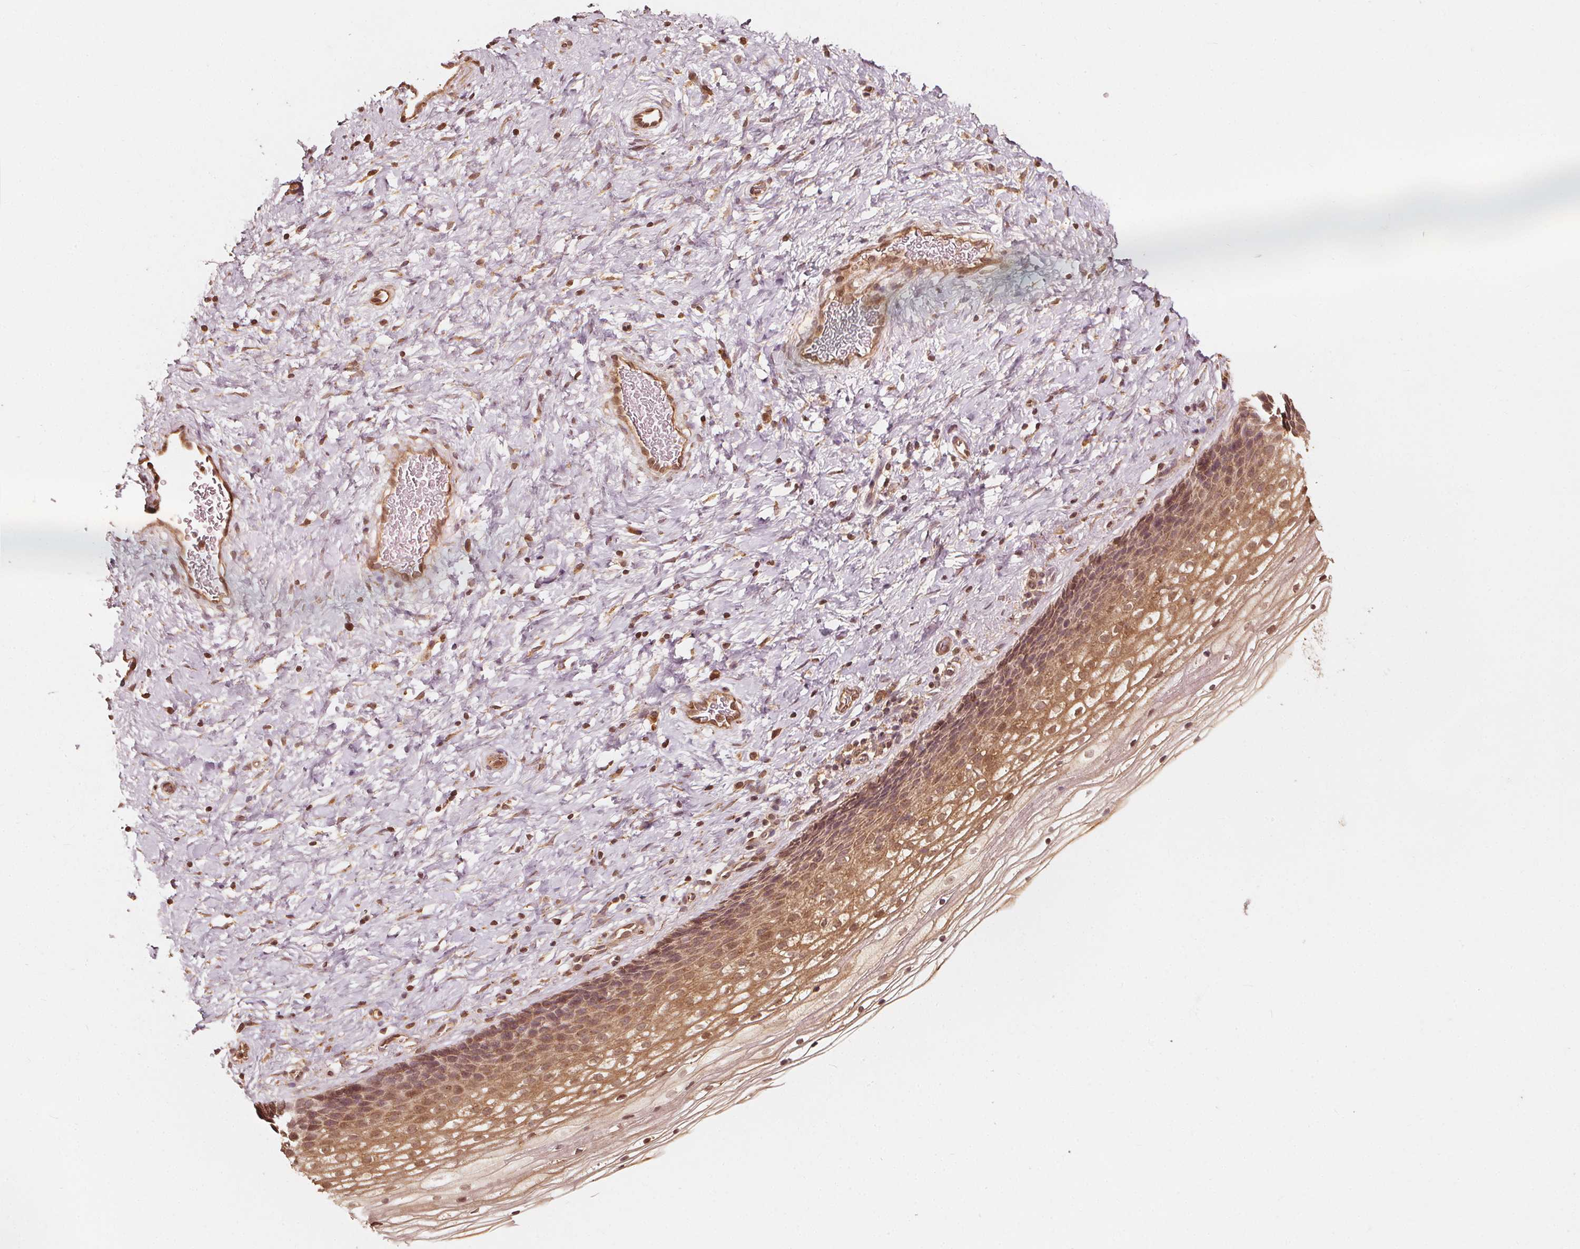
{"staining": {"intensity": "weak", "quantity": ">75%", "location": "cytoplasmic/membranous,nuclear"}, "tissue": "cervix", "cell_type": "Glandular cells", "image_type": "normal", "snomed": [{"axis": "morphology", "description": "Normal tissue, NOS"}, {"axis": "topography", "description": "Cervix"}], "caption": "Cervix stained with a brown dye shows weak cytoplasmic/membranous,nuclear positive positivity in about >75% of glandular cells.", "gene": "NPC1", "patient": {"sex": "female", "age": 34}}